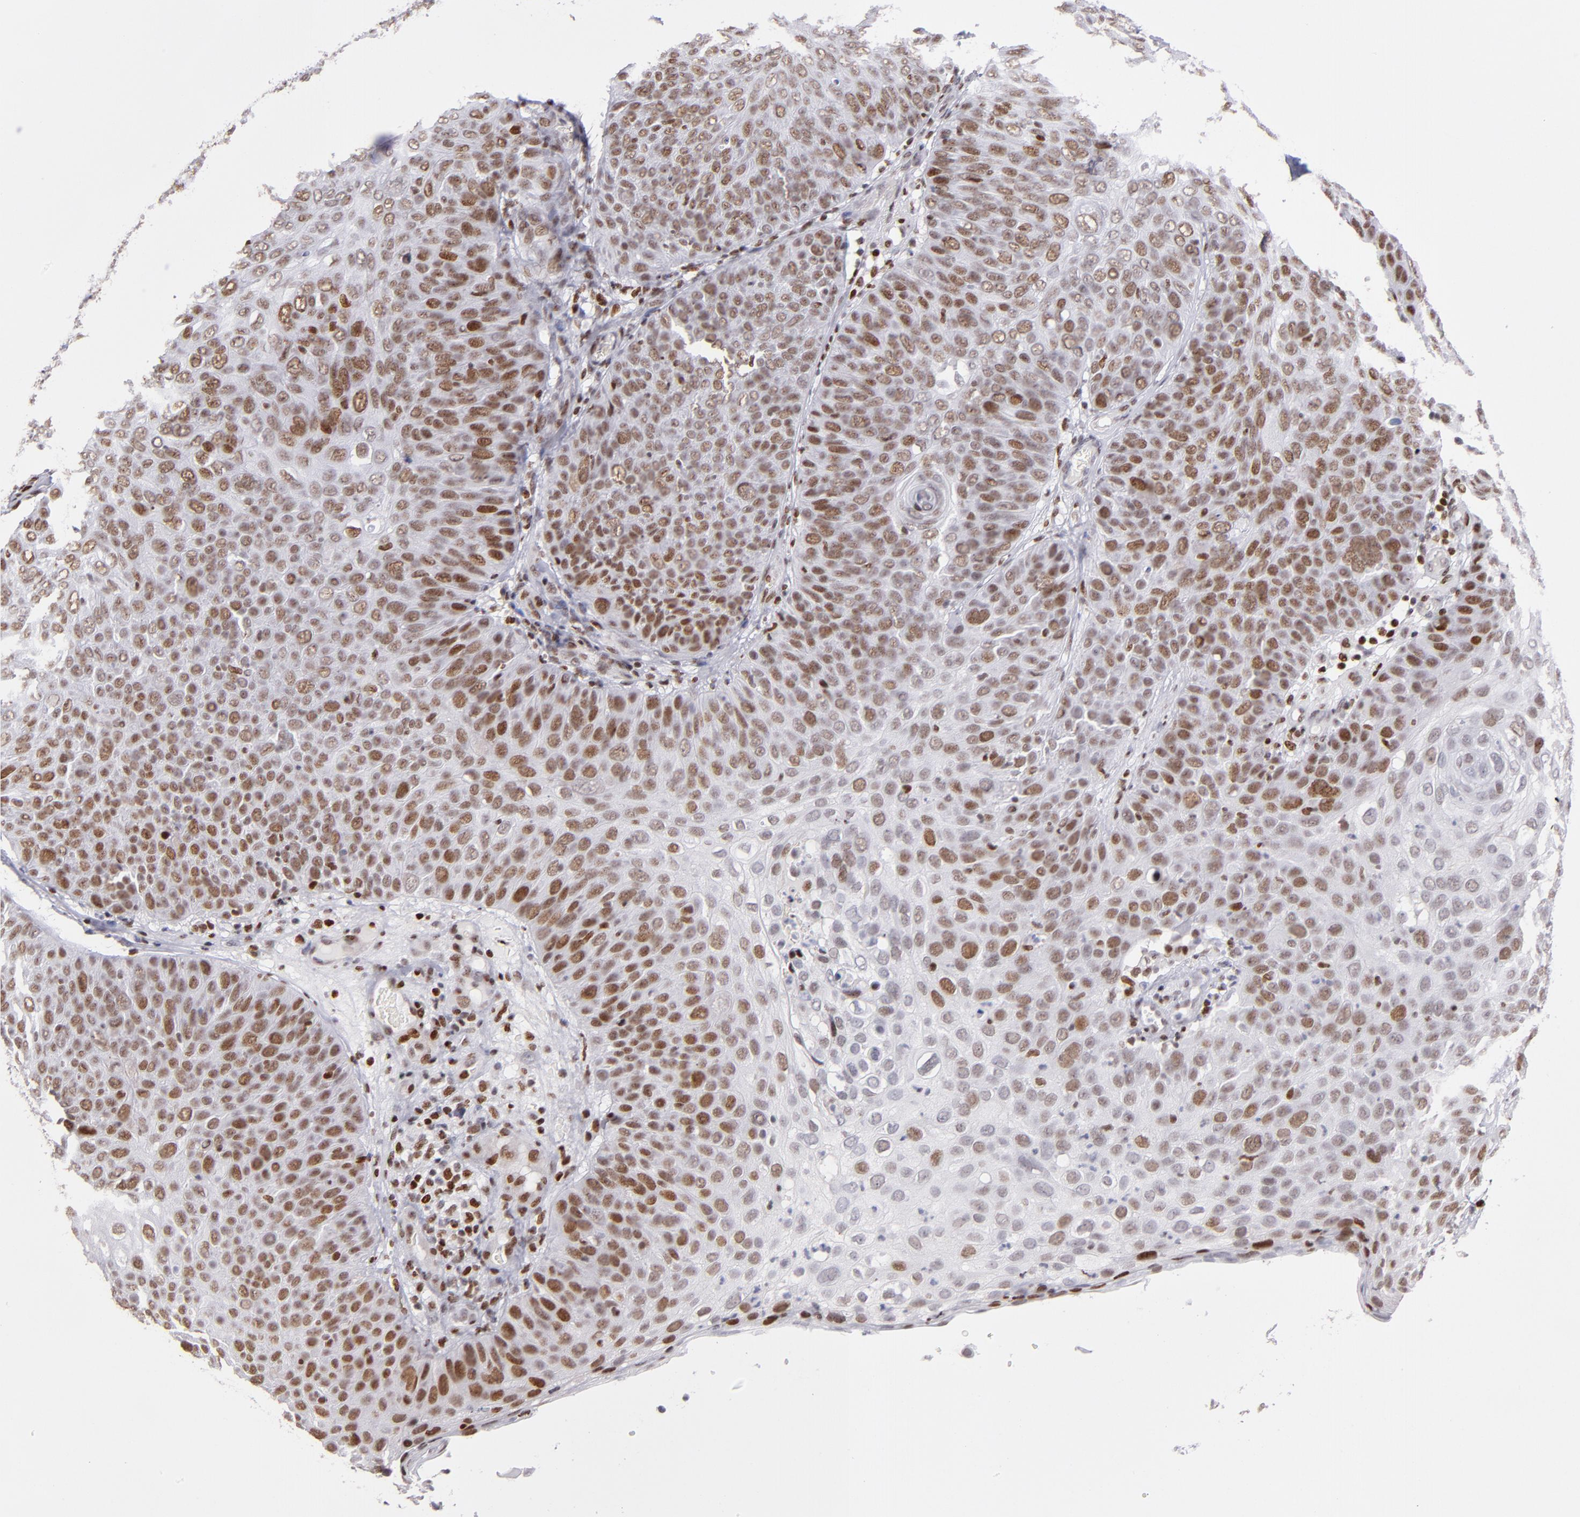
{"staining": {"intensity": "moderate", "quantity": ">75%", "location": "nuclear"}, "tissue": "skin cancer", "cell_type": "Tumor cells", "image_type": "cancer", "snomed": [{"axis": "morphology", "description": "Squamous cell carcinoma, NOS"}, {"axis": "topography", "description": "Skin"}], "caption": "Moderate nuclear expression is seen in approximately >75% of tumor cells in skin cancer.", "gene": "POLA1", "patient": {"sex": "male", "age": 87}}